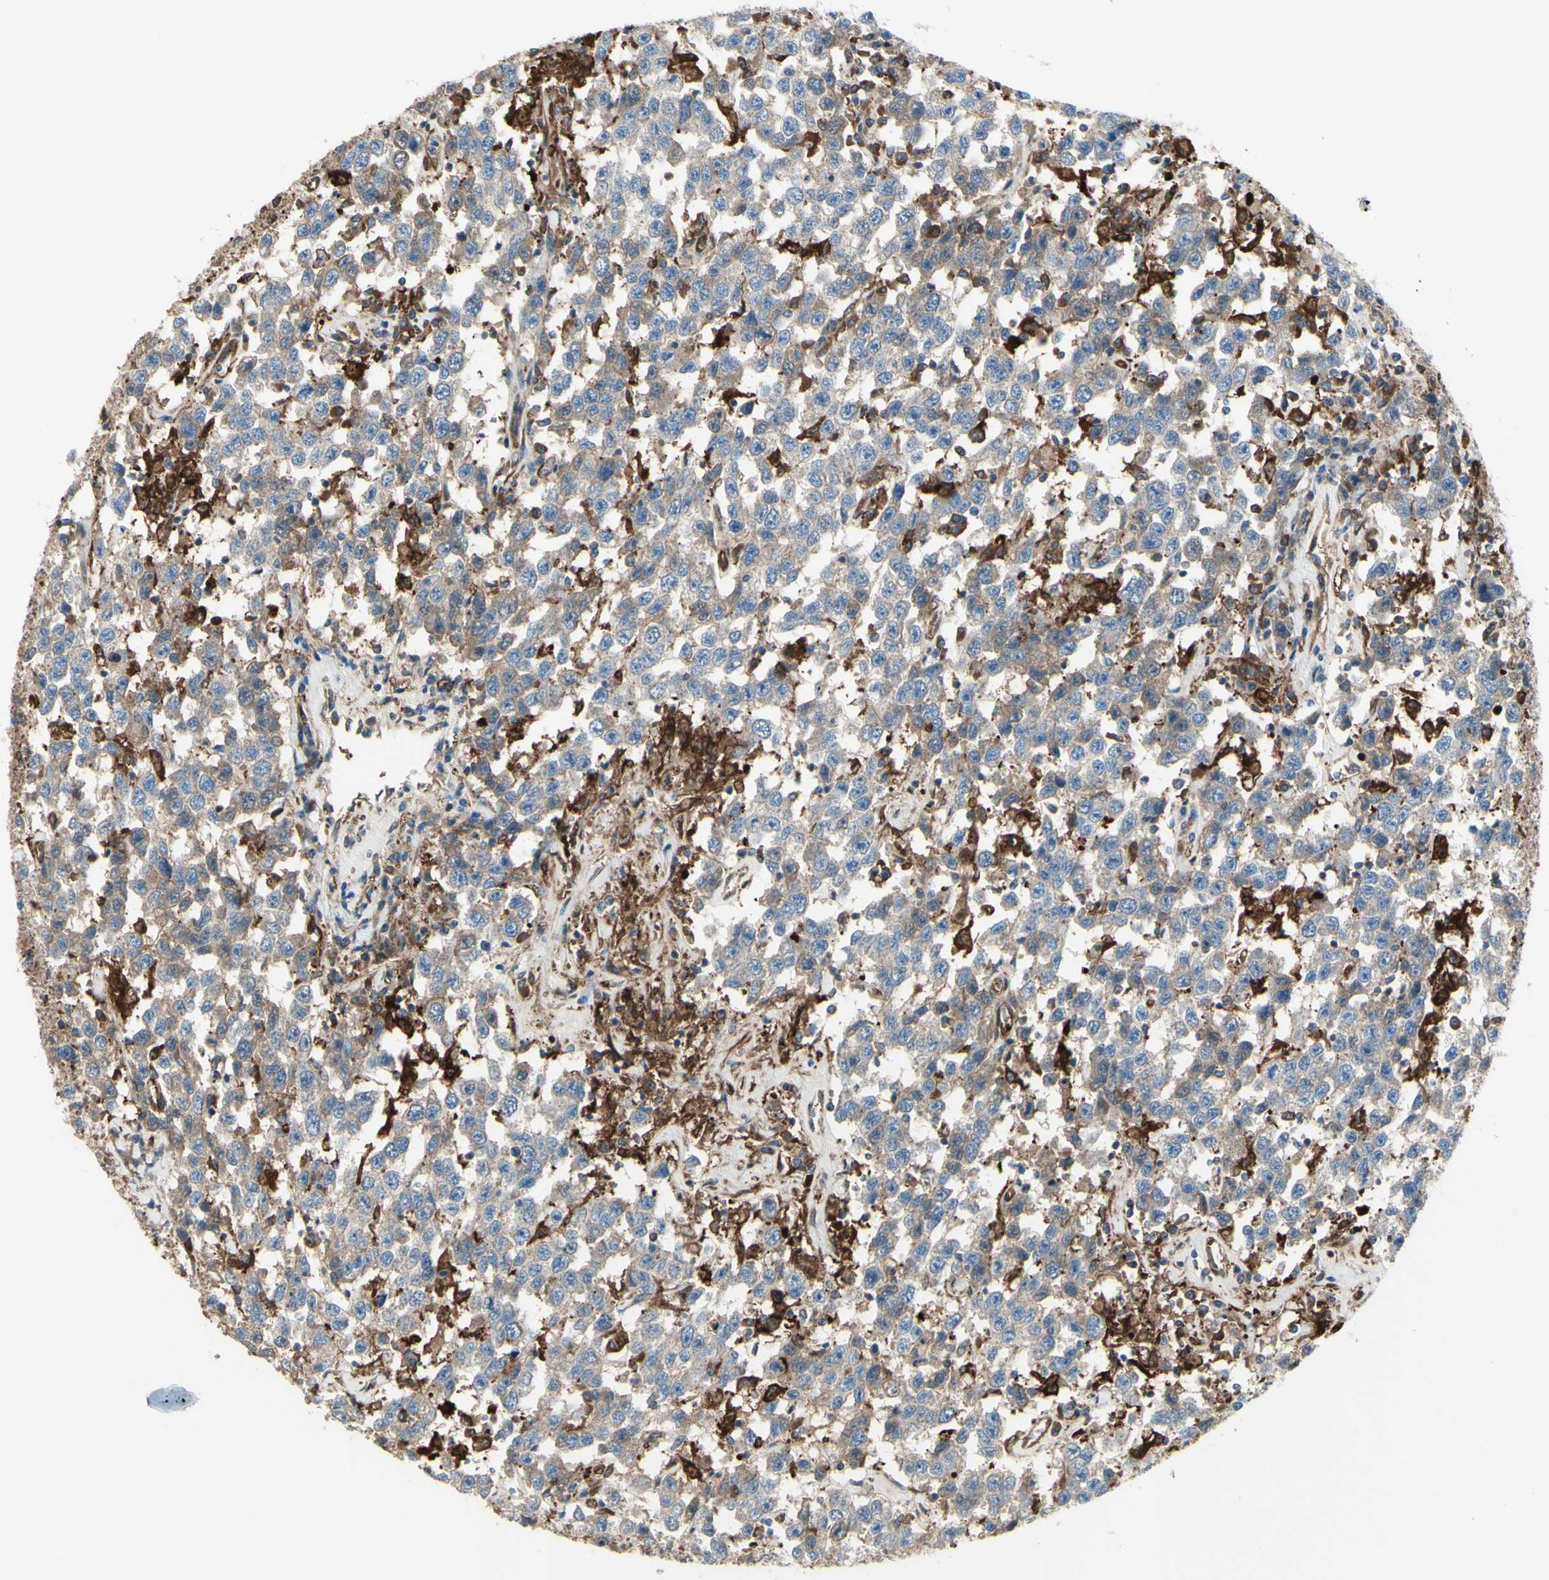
{"staining": {"intensity": "weak", "quantity": "<25%", "location": "cytoplasmic/membranous"}, "tissue": "testis cancer", "cell_type": "Tumor cells", "image_type": "cancer", "snomed": [{"axis": "morphology", "description": "Seminoma, NOS"}, {"axis": "topography", "description": "Testis"}], "caption": "An image of human testis cancer (seminoma) is negative for staining in tumor cells.", "gene": "IGSF9B", "patient": {"sex": "male", "age": 41}}